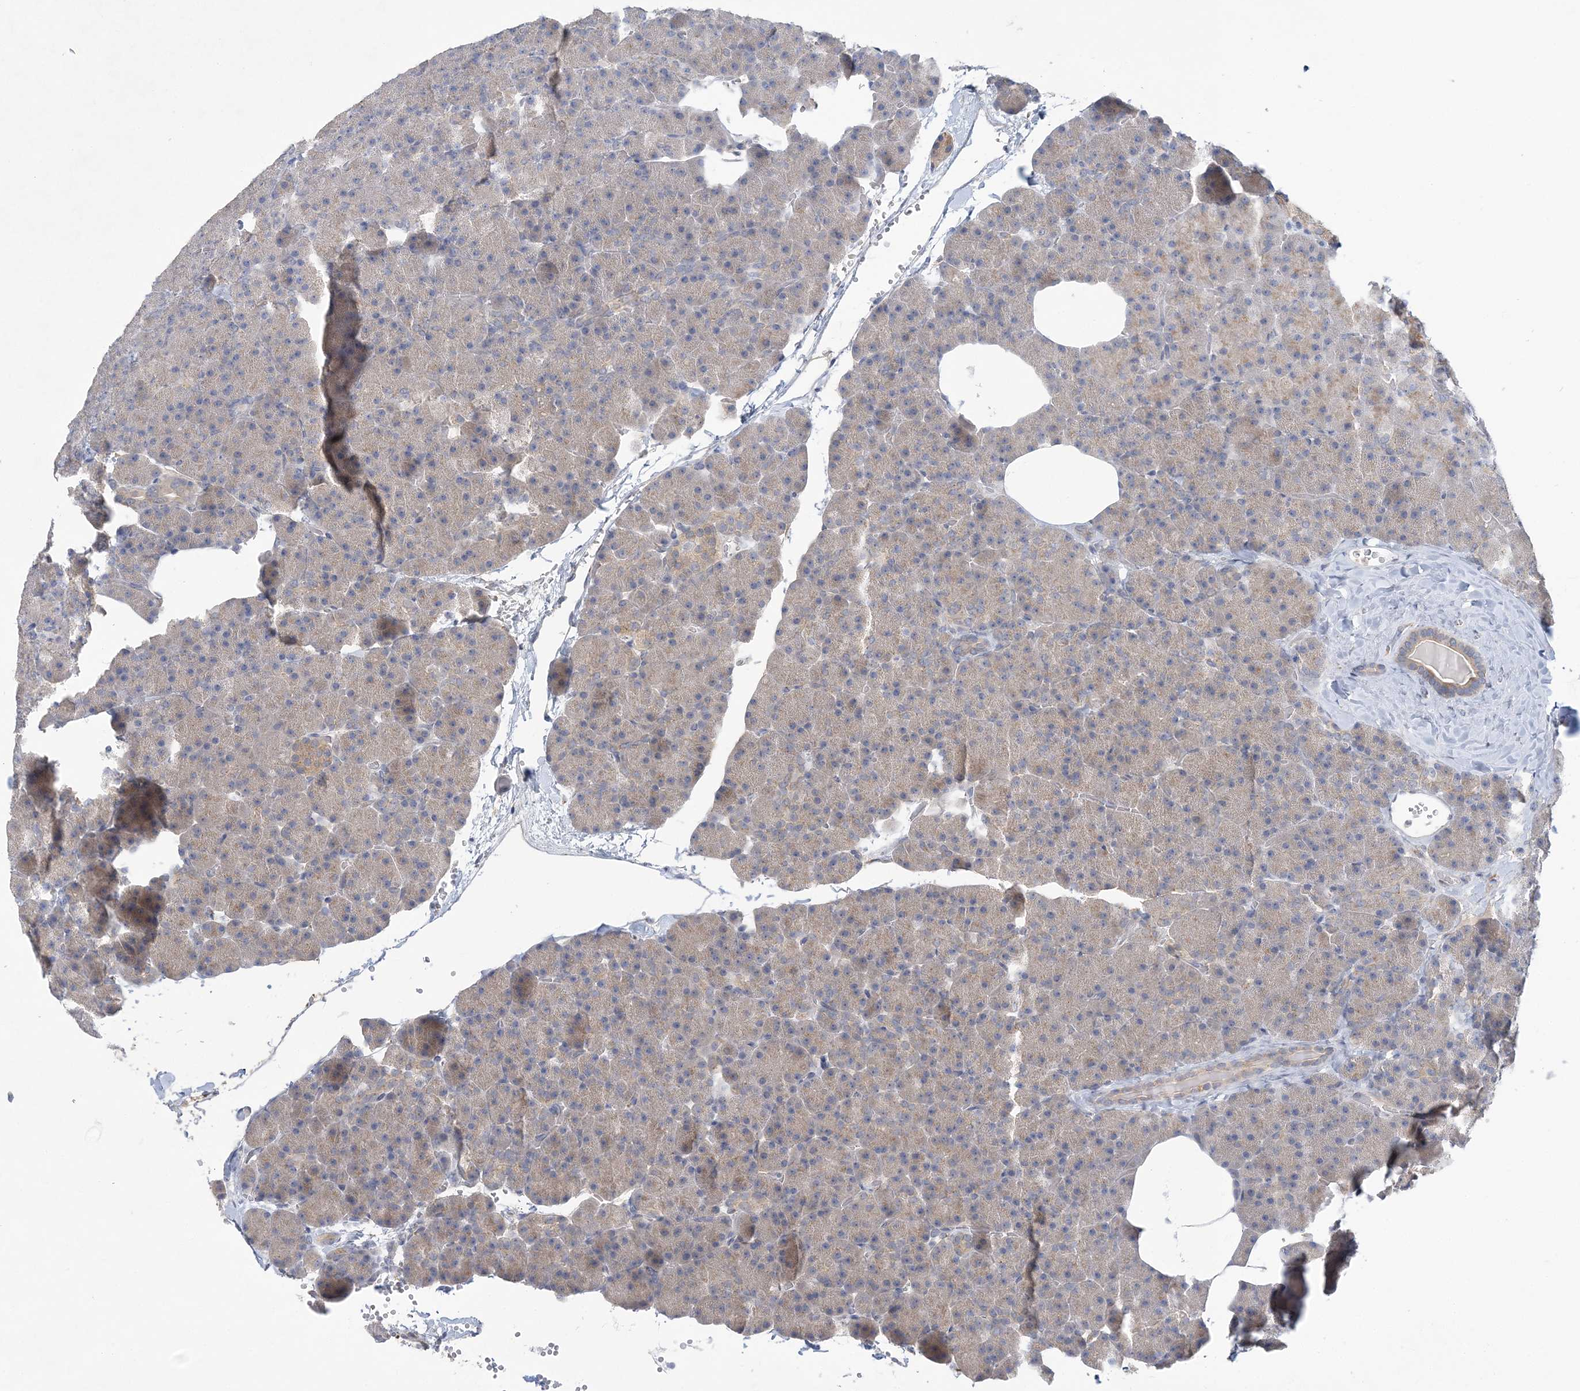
{"staining": {"intensity": "weak", "quantity": ">75%", "location": "cytoplasmic/membranous"}, "tissue": "pancreas", "cell_type": "Exocrine glandular cells", "image_type": "normal", "snomed": [{"axis": "morphology", "description": "Normal tissue, NOS"}, {"axis": "morphology", "description": "Carcinoid, malignant, NOS"}, {"axis": "topography", "description": "Pancreas"}], "caption": "Pancreas stained with DAB (3,3'-diaminobenzidine) immunohistochemistry demonstrates low levels of weak cytoplasmic/membranous staining in about >75% of exocrine glandular cells.", "gene": "ANKRD35", "patient": {"sex": "female", "age": 35}}